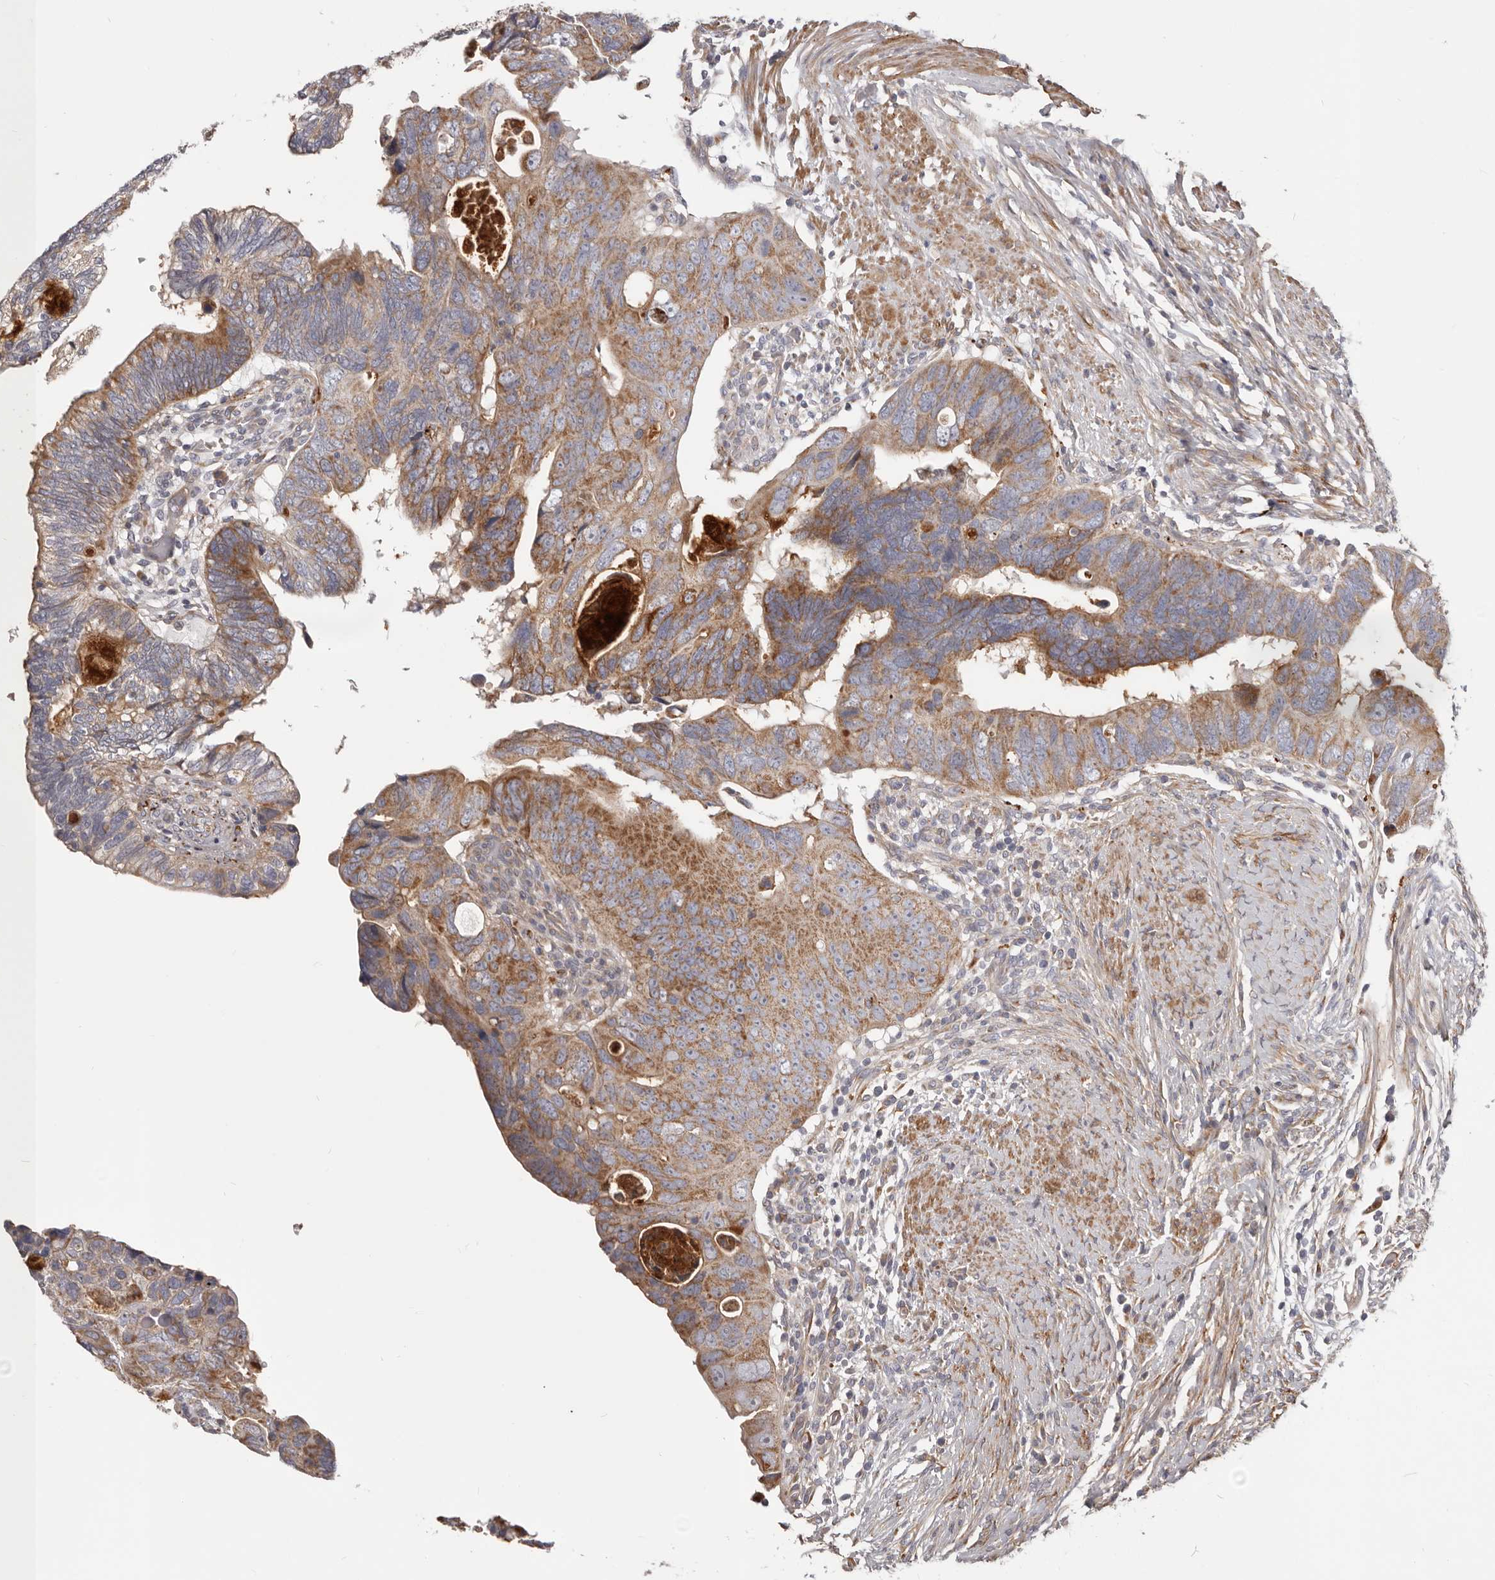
{"staining": {"intensity": "moderate", "quantity": ">75%", "location": "cytoplasmic/membranous"}, "tissue": "colorectal cancer", "cell_type": "Tumor cells", "image_type": "cancer", "snomed": [{"axis": "morphology", "description": "Adenocarcinoma, NOS"}, {"axis": "topography", "description": "Rectum"}], "caption": "Human colorectal adenocarcinoma stained for a protein (brown) shows moderate cytoplasmic/membranous positive positivity in approximately >75% of tumor cells.", "gene": "MRPS10", "patient": {"sex": "male", "age": 53}}